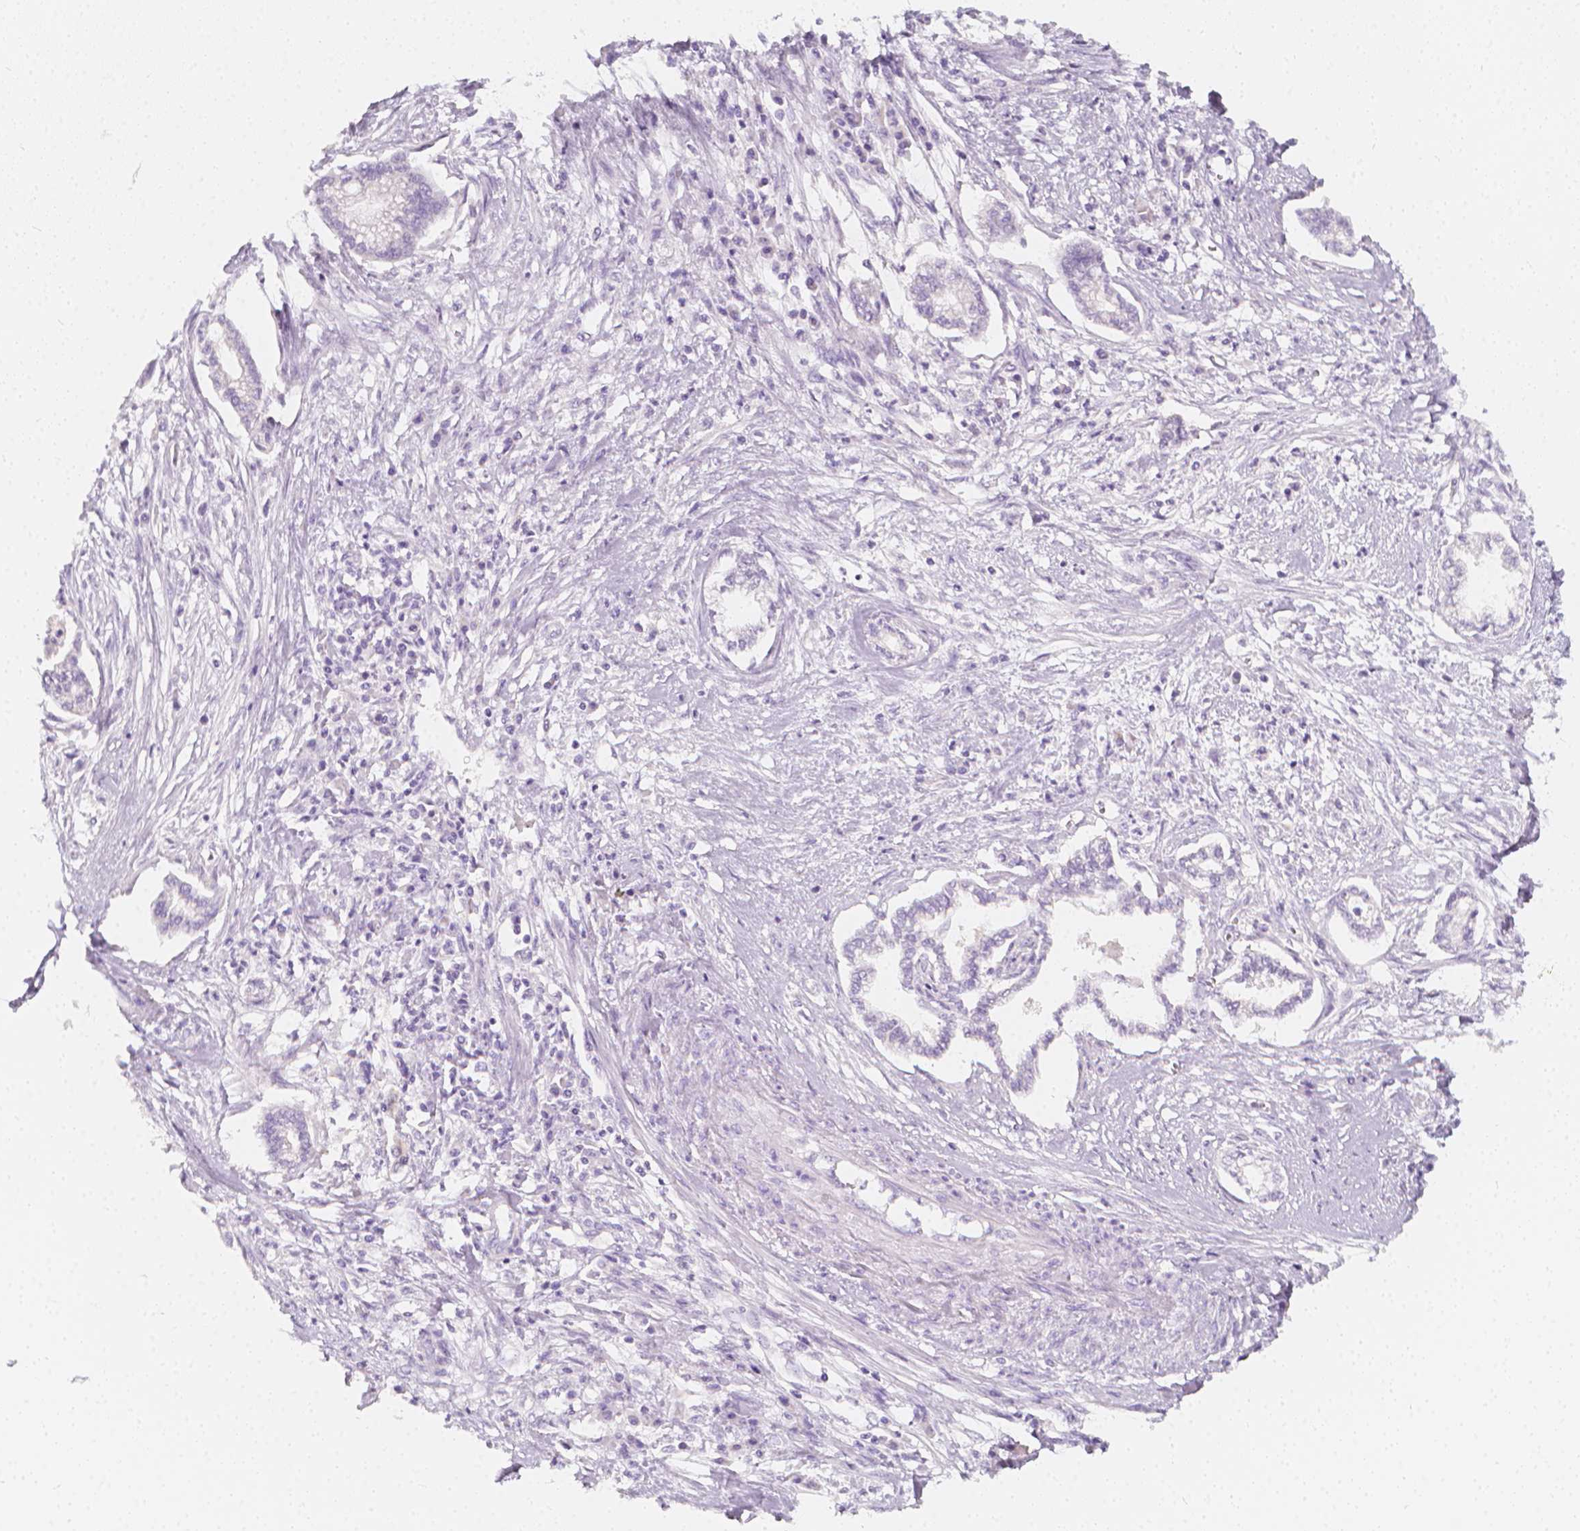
{"staining": {"intensity": "negative", "quantity": "none", "location": "none"}, "tissue": "cervical cancer", "cell_type": "Tumor cells", "image_type": "cancer", "snomed": [{"axis": "morphology", "description": "Adenocarcinoma, NOS"}, {"axis": "topography", "description": "Cervix"}], "caption": "IHC photomicrograph of neoplastic tissue: human cervical cancer stained with DAB (3,3'-diaminobenzidine) demonstrates no significant protein expression in tumor cells.", "gene": "RBFOX1", "patient": {"sex": "female", "age": 62}}